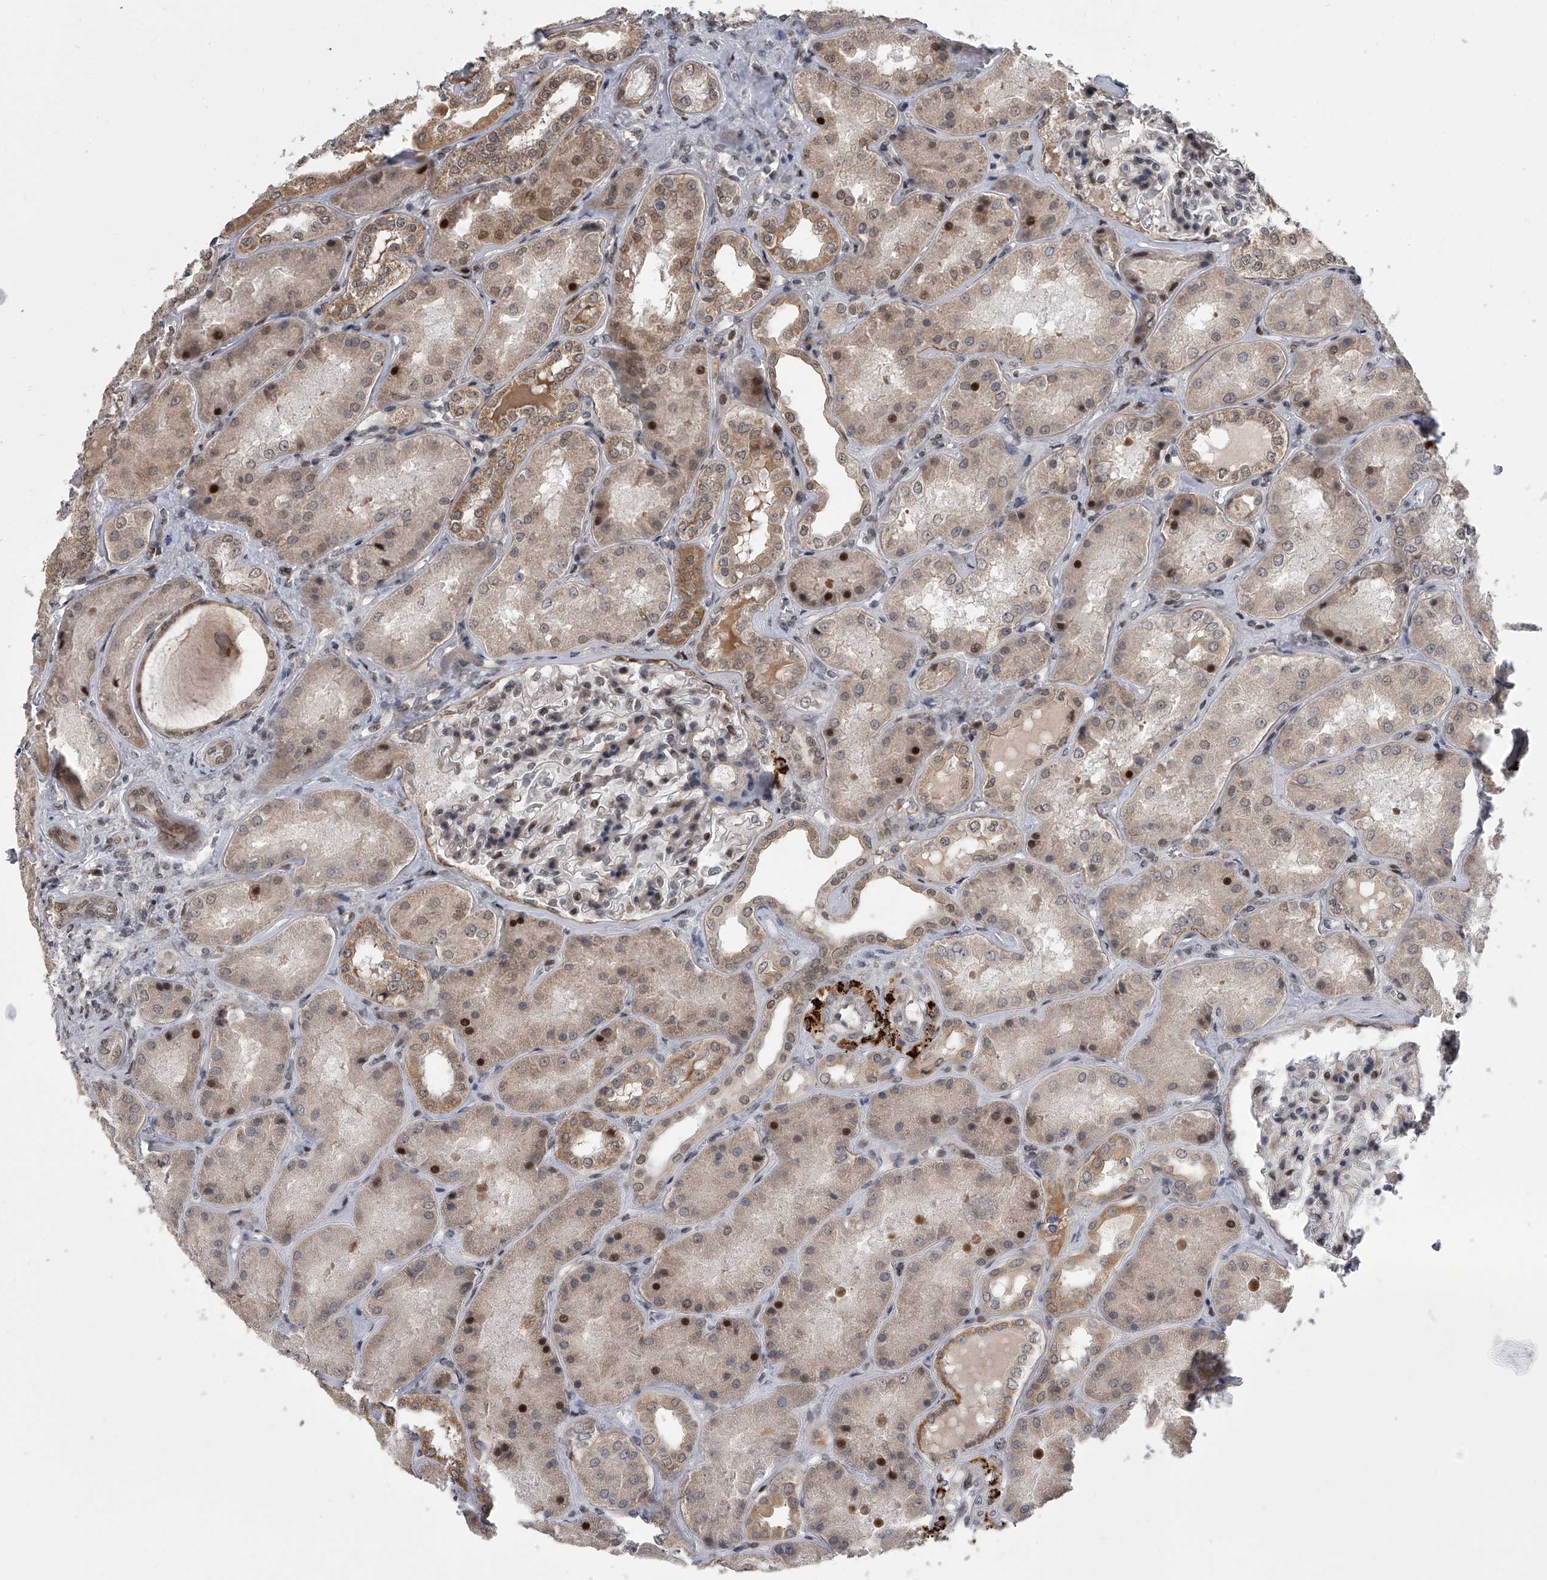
{"staining": {"intensity": "moderate", "quantity": "25%-75%", "location": "nuclear"}, "tissue": "kidney", "cell_type": "Cells in glomeruli", "image_type": "normal", "snomed": [{"axis": "morphology", "description": "Normal tissue, NOS"}, {"axis": "topography", "description": "Kidney"}], "caption": "IHC of unremarkable kidney shows medium levels of moderate nuclear expression in about 25%-75% of cells in glomeruli.", "gene": "ZNF426", "patient": {"sex": "female", "age": 56}}